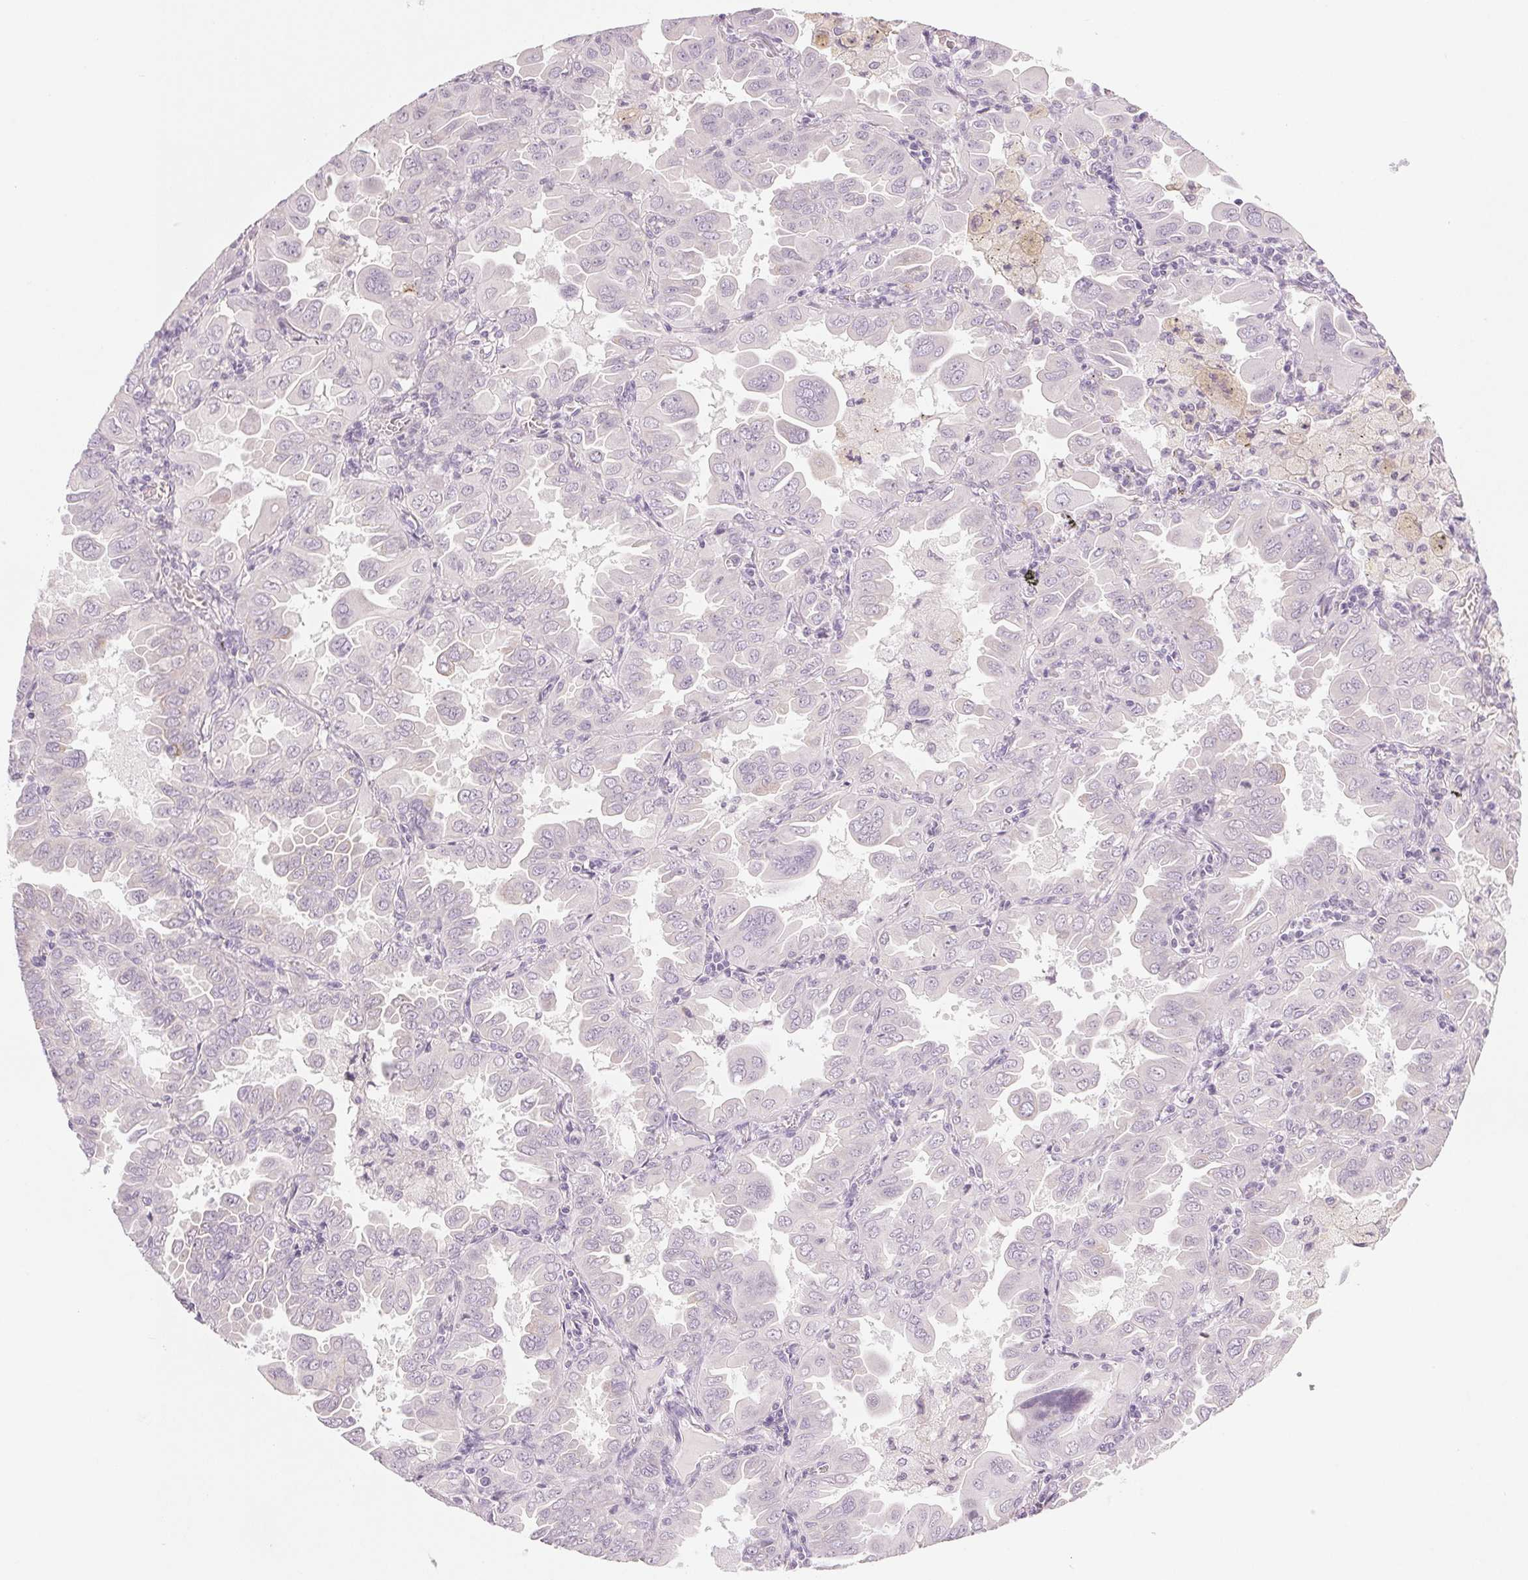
{"staining": {"intensity": "negative", "quantity": "none", "location": "none"}, "tissue": "lung cancer", "cell_type": "Tumor cells", "image_type": "cancer", "snomed": [{"axis": "morphology", "description": "Adenocarcinoma, NOS"}, {"axis": "topography", "description": "Lung"}], "caption": "The micrograph demonstrates no staining of tumor cells in lung adenocarcinoma.", "gene": "EHHADH", "patient": {"sex": "male", "age": 64}}